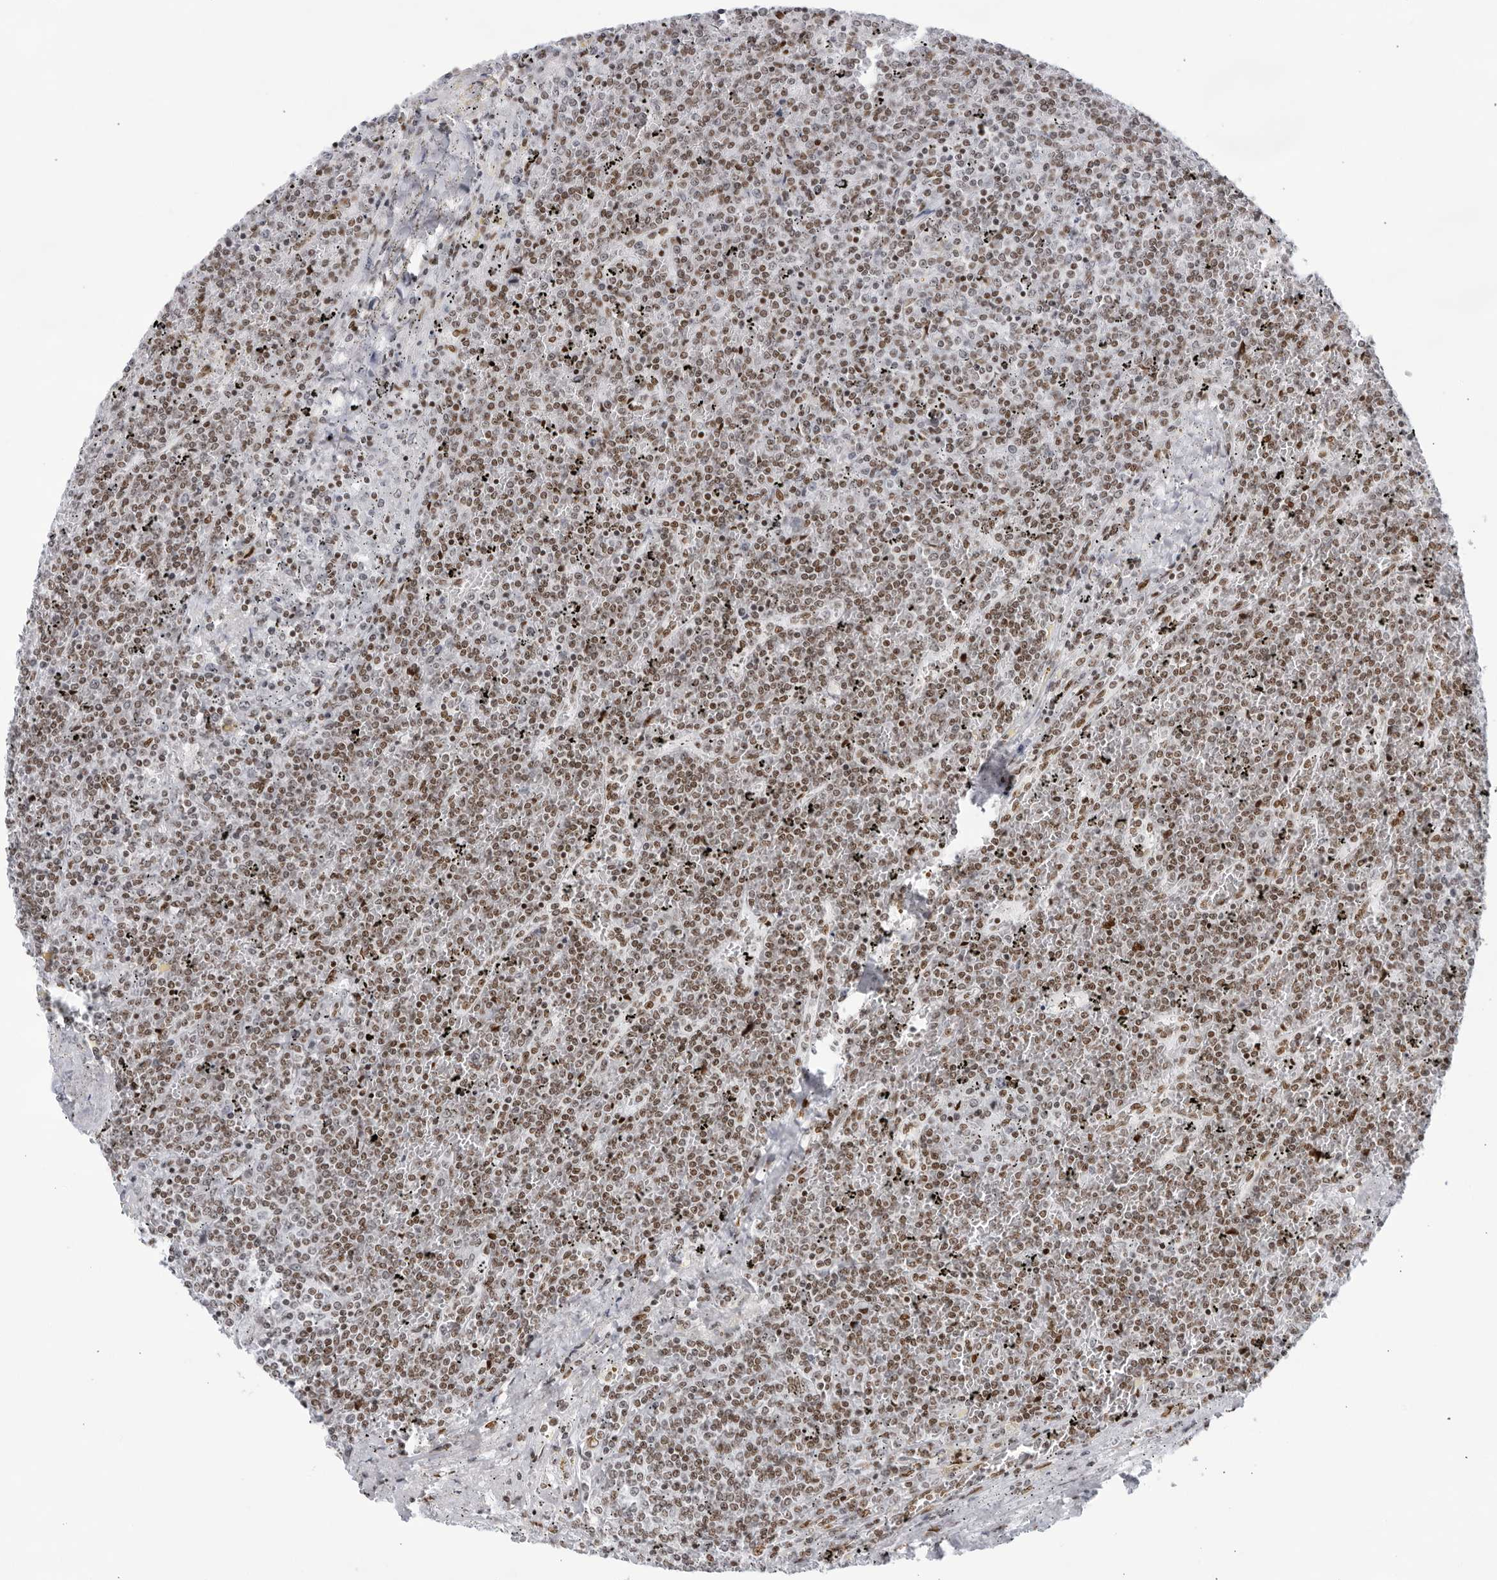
{"staining": {"intensity": "moderate", "quantity": ">75%", "location": "nuclear"}, "tissue": "lymphoma", "cell_type": "Tumor cells", "image_type": "cancer", "snomed": [{"axis": "morphology", "description": "Malignant lymphoma, non-Hodgkin's type, Low grade"}, {"axis": "topography", "description": "Spleen"}], "caption": "Protein expression analysis of lymphoma shows moderate nuclear expression in approximately >75% of tumor cells.", "gene": "HP1BP3", "patient": {"sex": "female", "age": 19}}